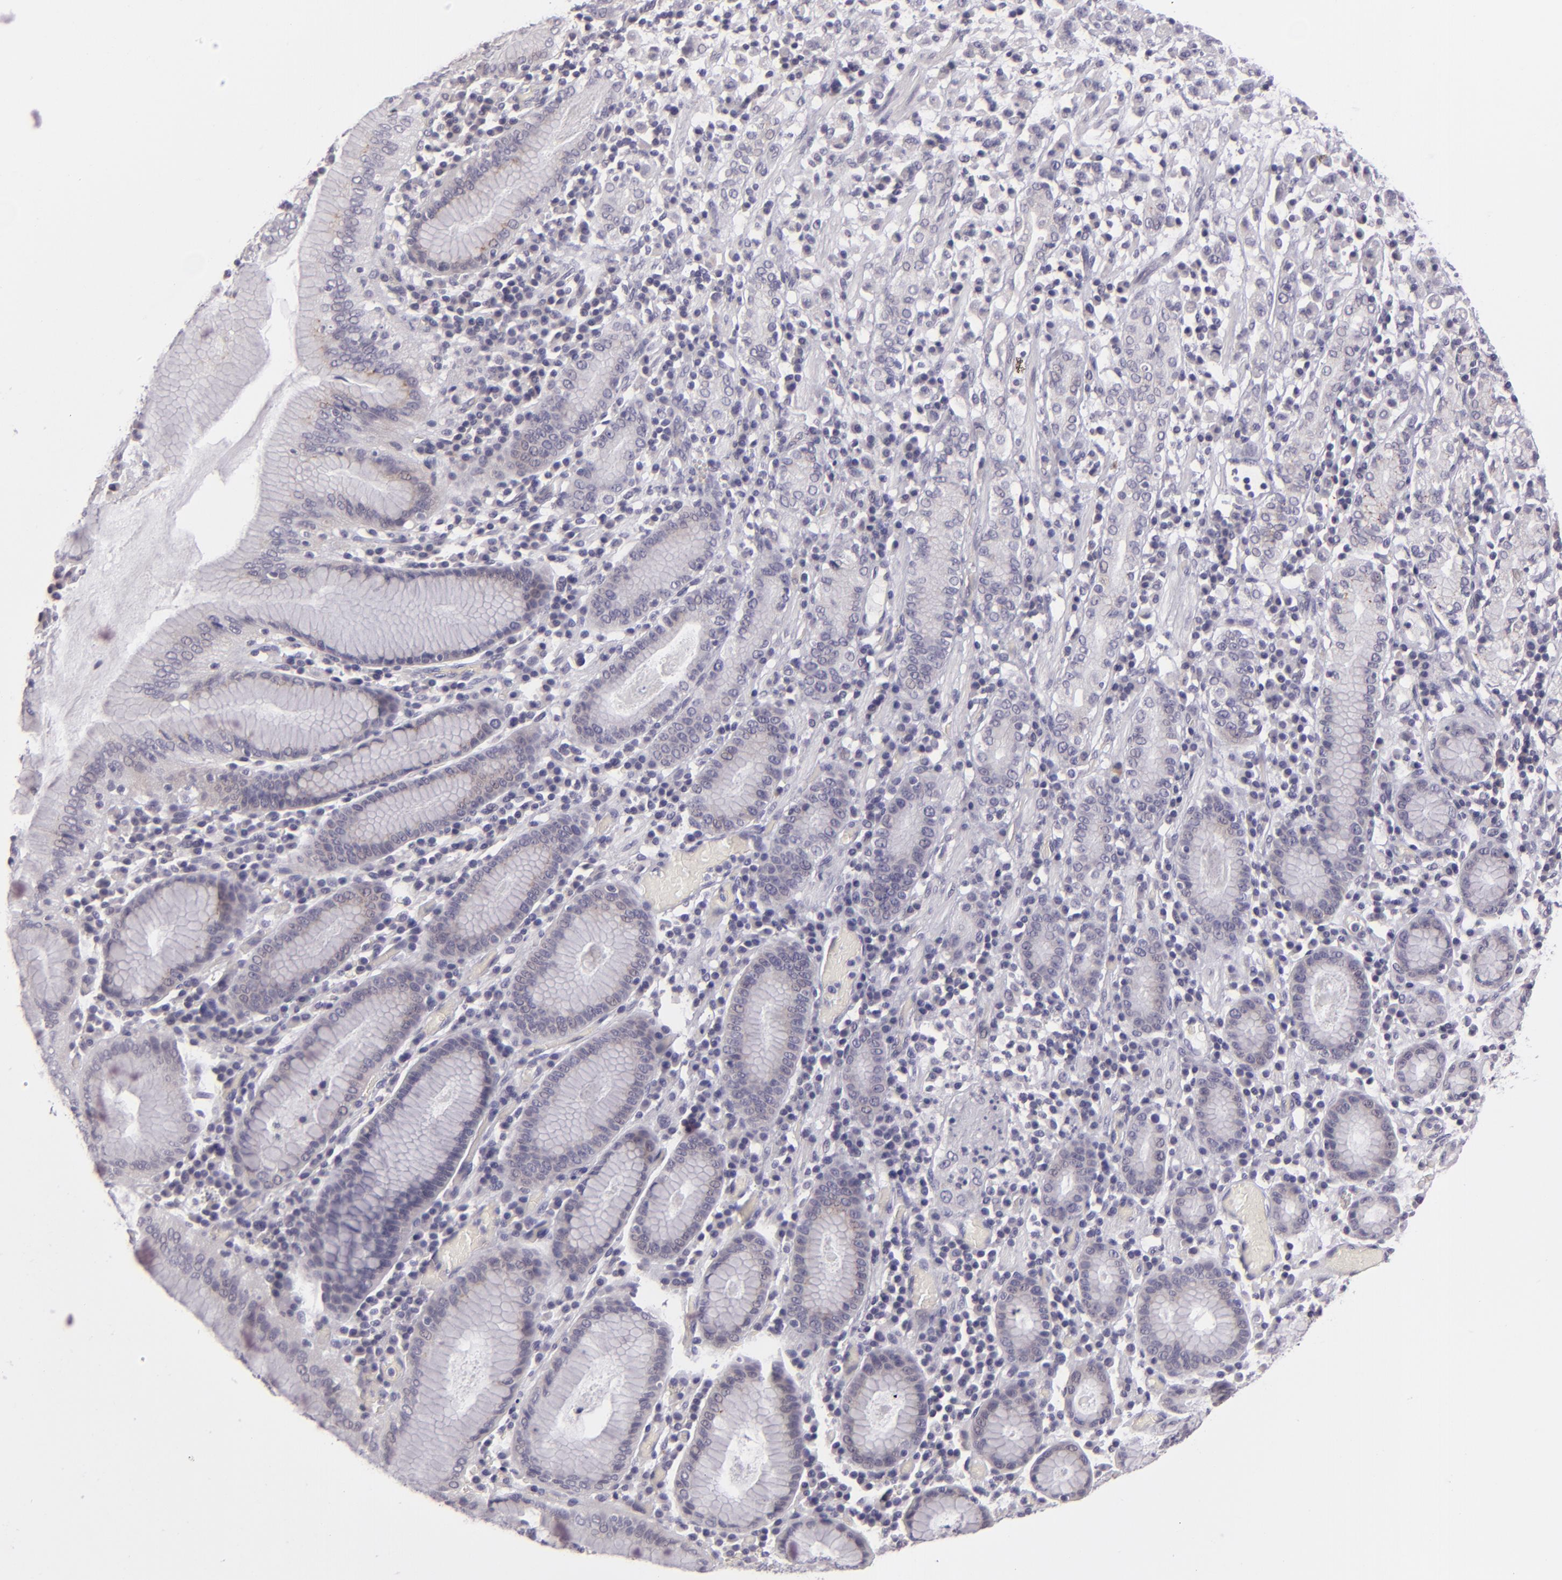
{"staining": {"intensity": "negative", "quantity": "none", "location": "none"}, "tissue": "stomach cancer", "cell_type": "Tumor cells", "image_type": "cancer", "snomed": [{"axis": "morphology", "description": "Adenocarcinoma, NOS"}, {"axis": "topography", "description": "Stomach, lower"}], "caption": "DAB immunohistochemical staining of stomach cancer exhibits no significant expression in tumor cells.", "gene": "EGFL6", "patient": {"sex": "male", "age": 88}}